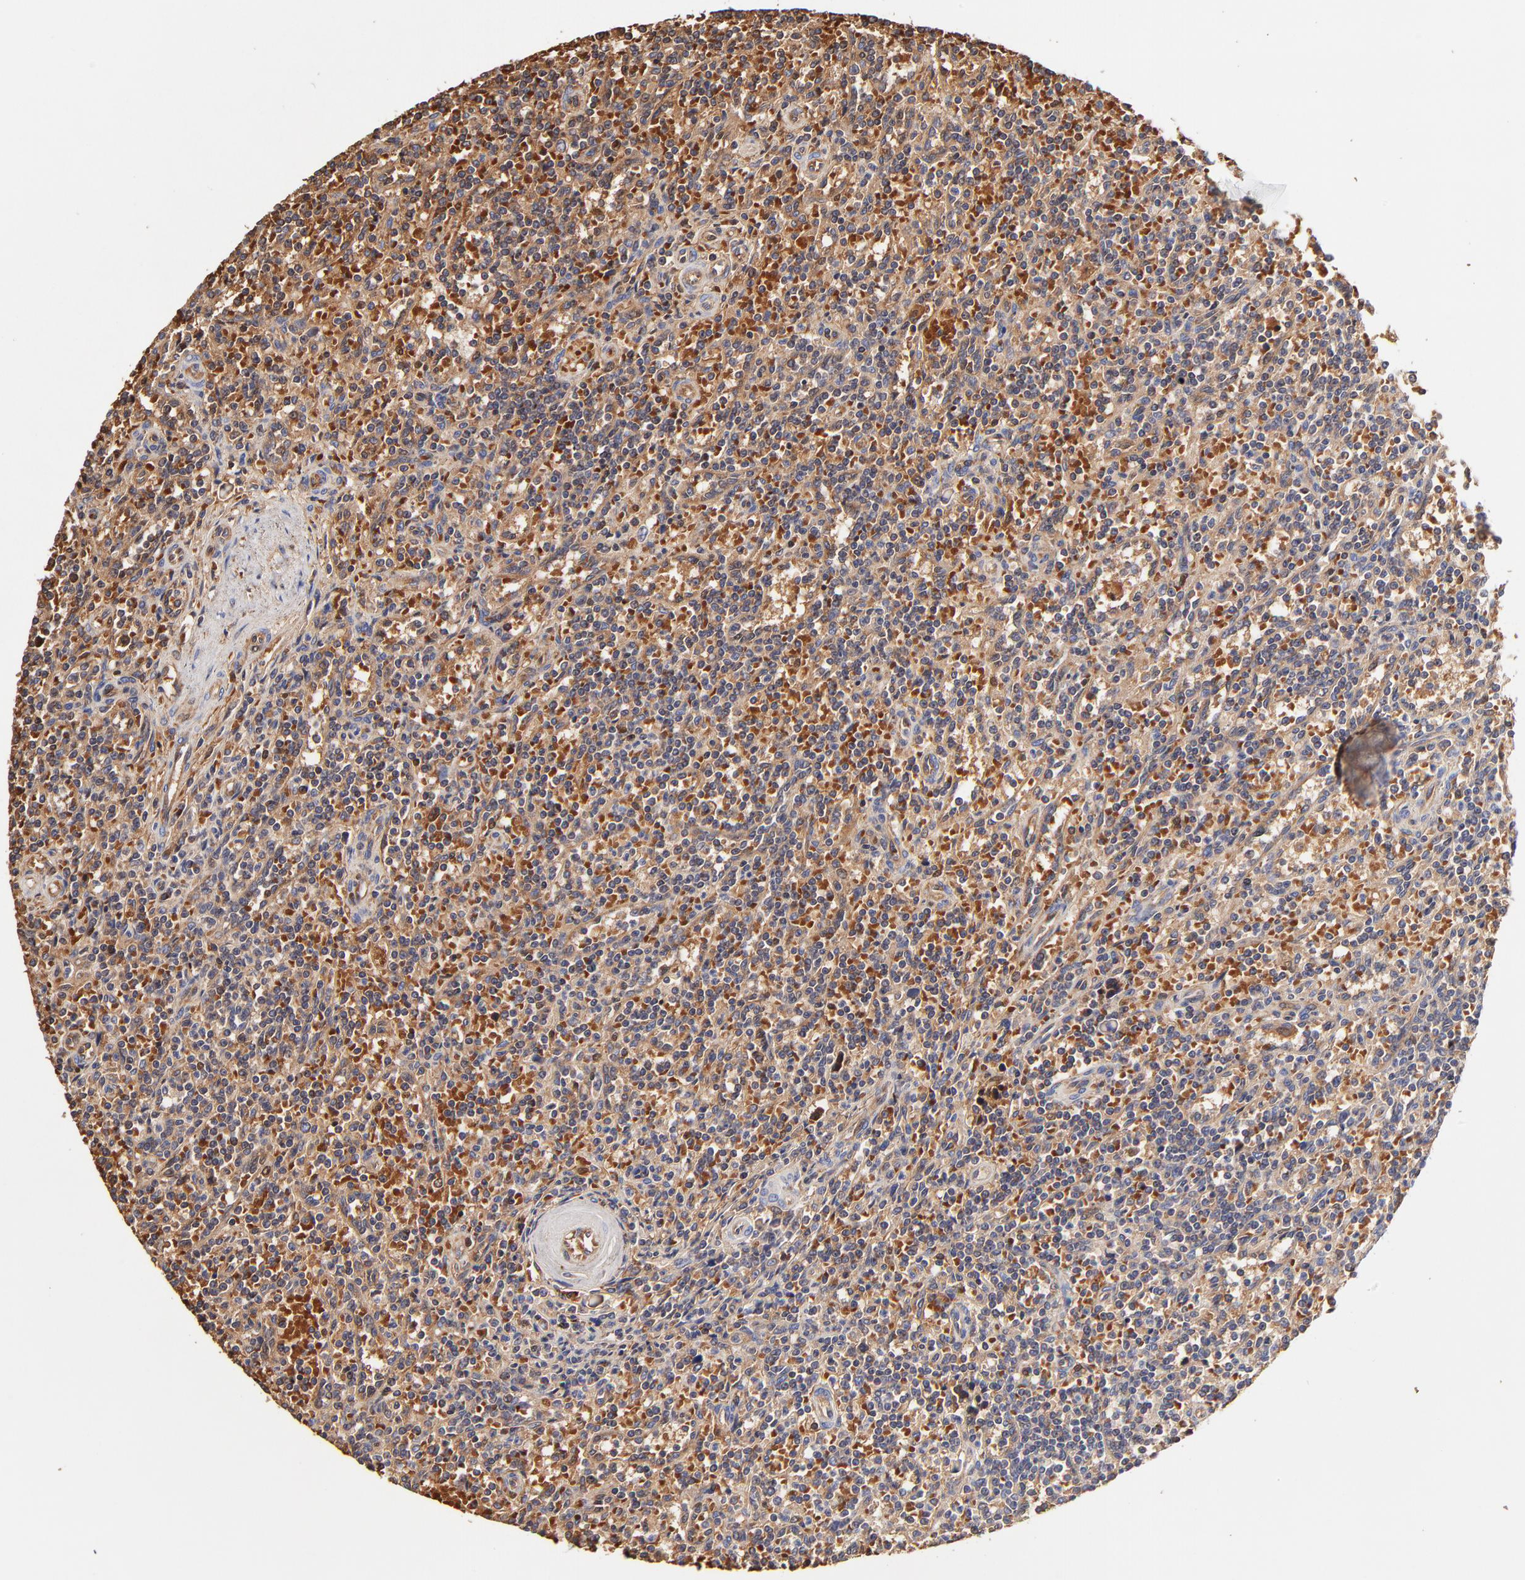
{"staining": {"intensity": "moderate", "quantity": ">75%", "location": "cytoplasmic/membranous"}, "tissue": "lymphoma", "cell_type": "Tumor cells", "image_type": "cancer", "snomed": [{"axis": "morphology", "description": "Malignant lymphoma, non-Hodgkin's type, Low grade"}, {"axis": "topography", "description": "Spleen"}], "caption": "DAB immunohistochemical staining of human lymphoma exhibits moderate cytoplasmic/membranous protein expression in approximately >75% of tumor cells.", "gene": "CD2AP", "patient": {"sex": "male", "age": 73}}